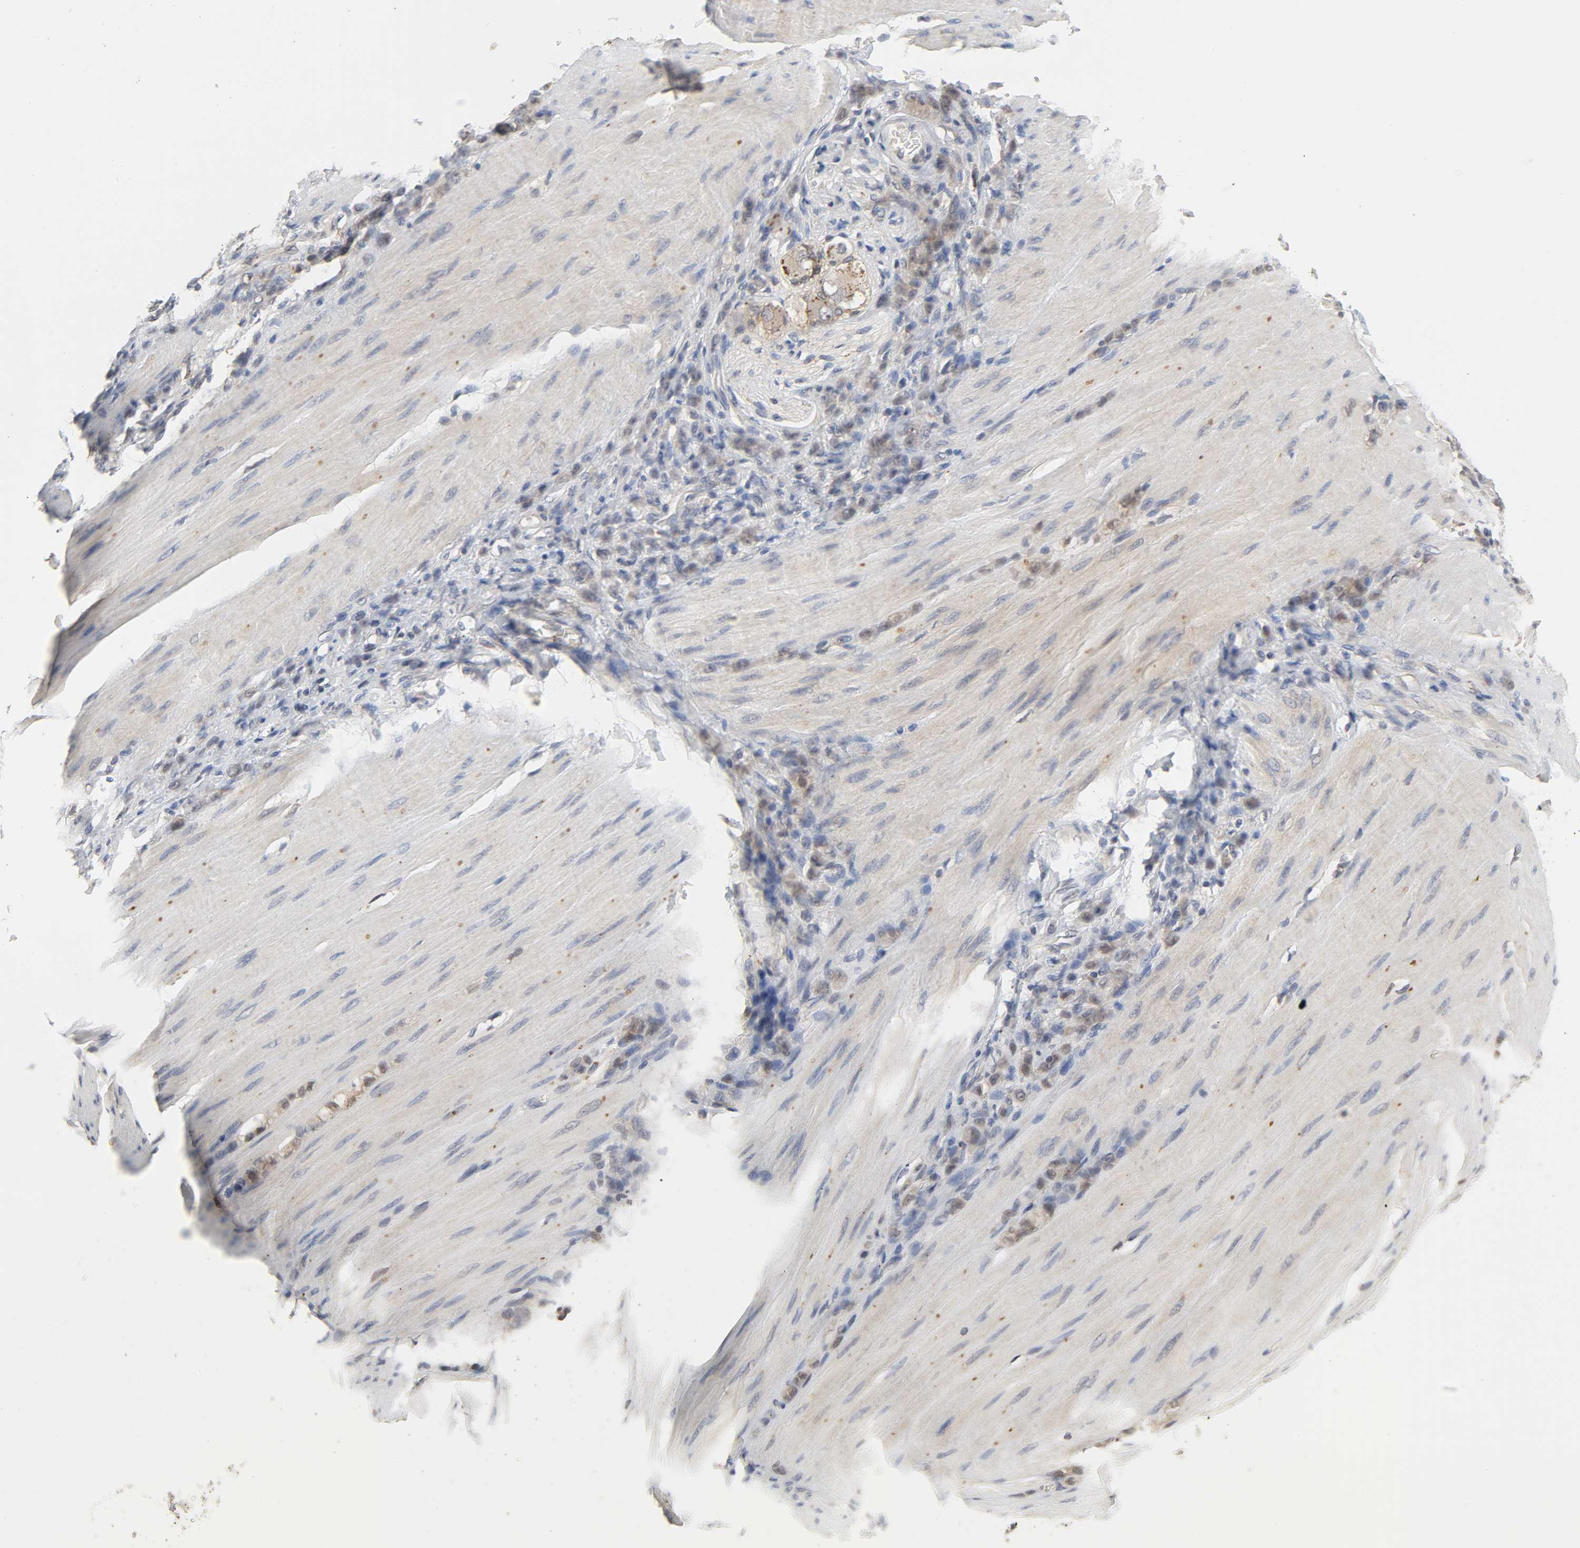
{"staining": {"intensity": "weak", "quantity": ">75%", "location": "cytoplasmic/membranous"}, "tissue": "stomach cancer", "cell_type": "Tumor cells", "image_type": "cancer", "snomed": [{"axis": "morphology", "description": "Adenocarcinoma, NOS"}, {"axis": "topography", "description": "Stomach"}], "caption": "There is low levels of weak cytoplasmic/membranous positivity in tumor cells of stomach cancer, as demonstrated by immunohistochemical staining (brown color).", "gene": "MIF", "patient": {"sex": "male", "age": 82}}